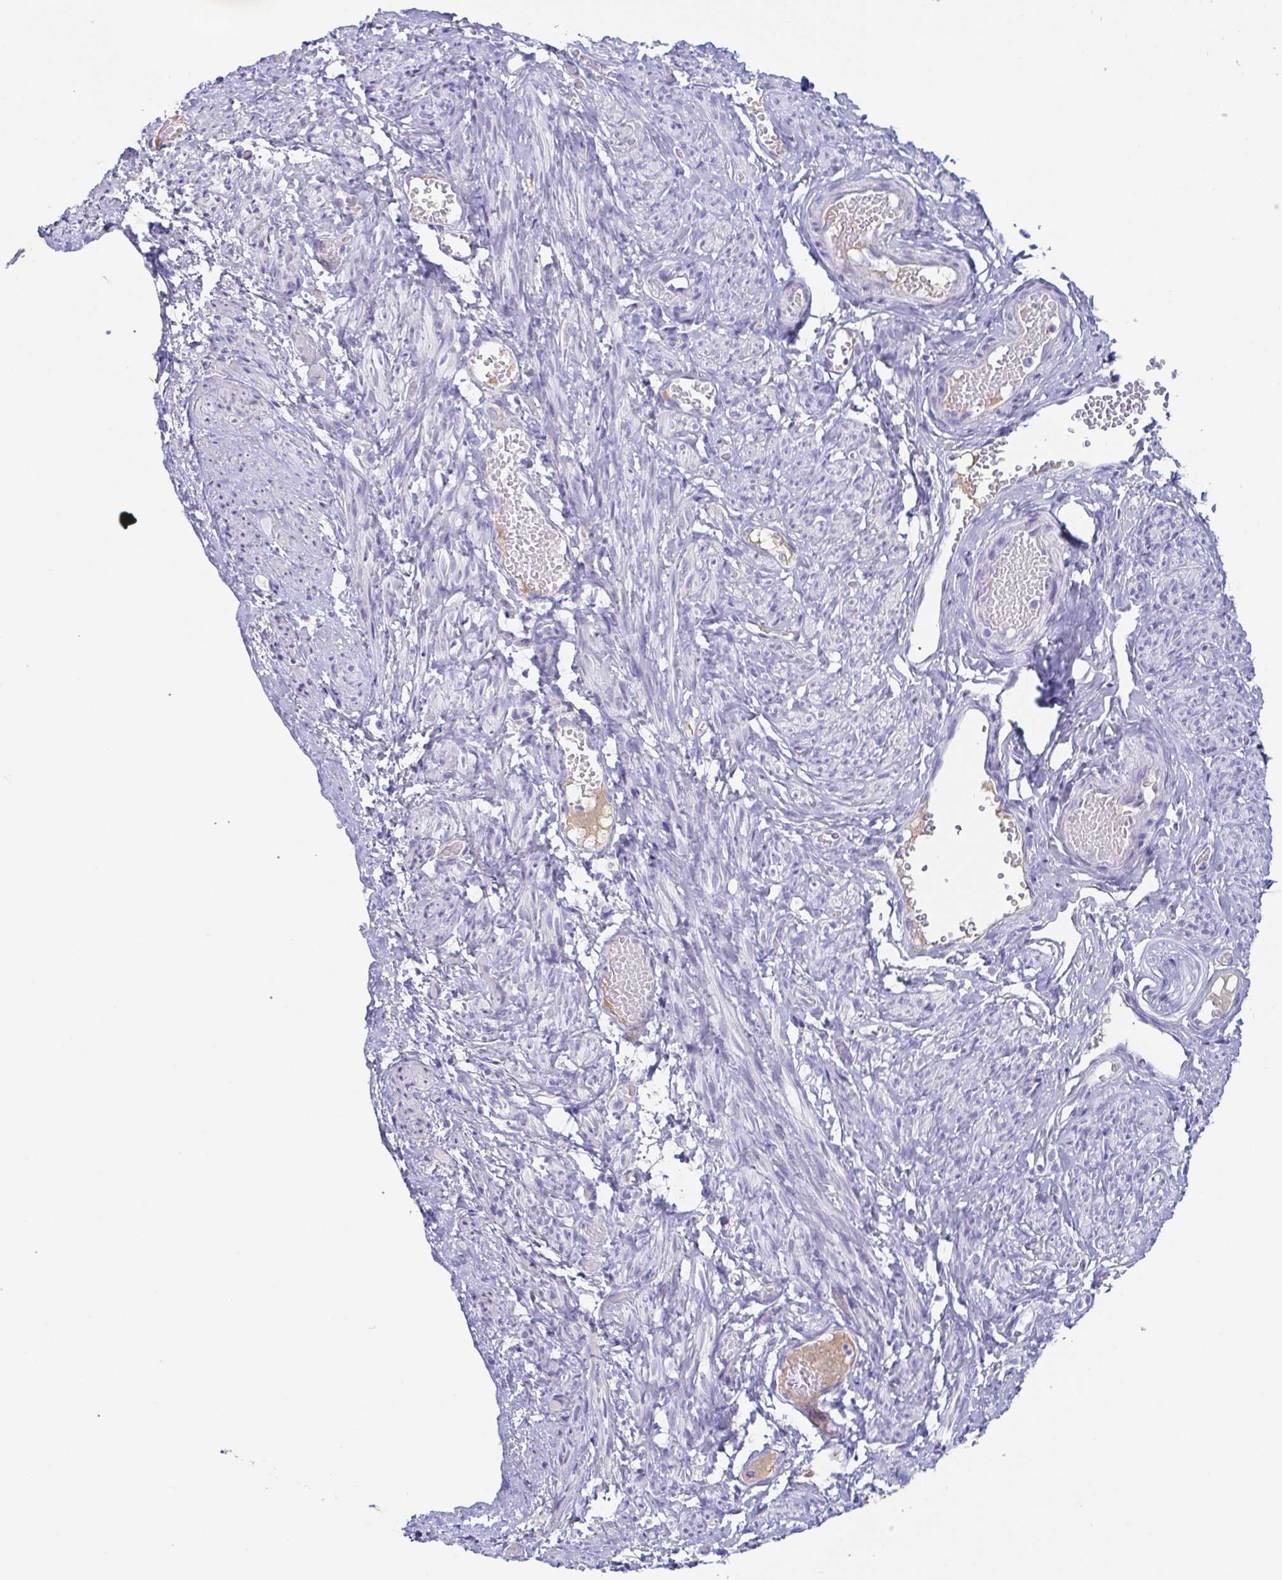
{"staining": {"intensity": "negative", "quantity": "none", "location": "none"}, "tissue": "smooth muscle", "cell_type": "Smooth muscle cells", "image_type": "normal", "snomed": [{"axis": "morphology", "description": "Normal tissue, NOS"}, {"axis": "topography", "description": "Smooth muscle"}], "caption": "IHC of unremarkable human smooth muscle demonstrates no expression in smooth muscle cells. The staining is performed using DAB brown chromogen with nuclei counter-stained in using hematoxylin.", "gene": "LDLRAD1", "patient": {"sex": "female", "age": 65}}